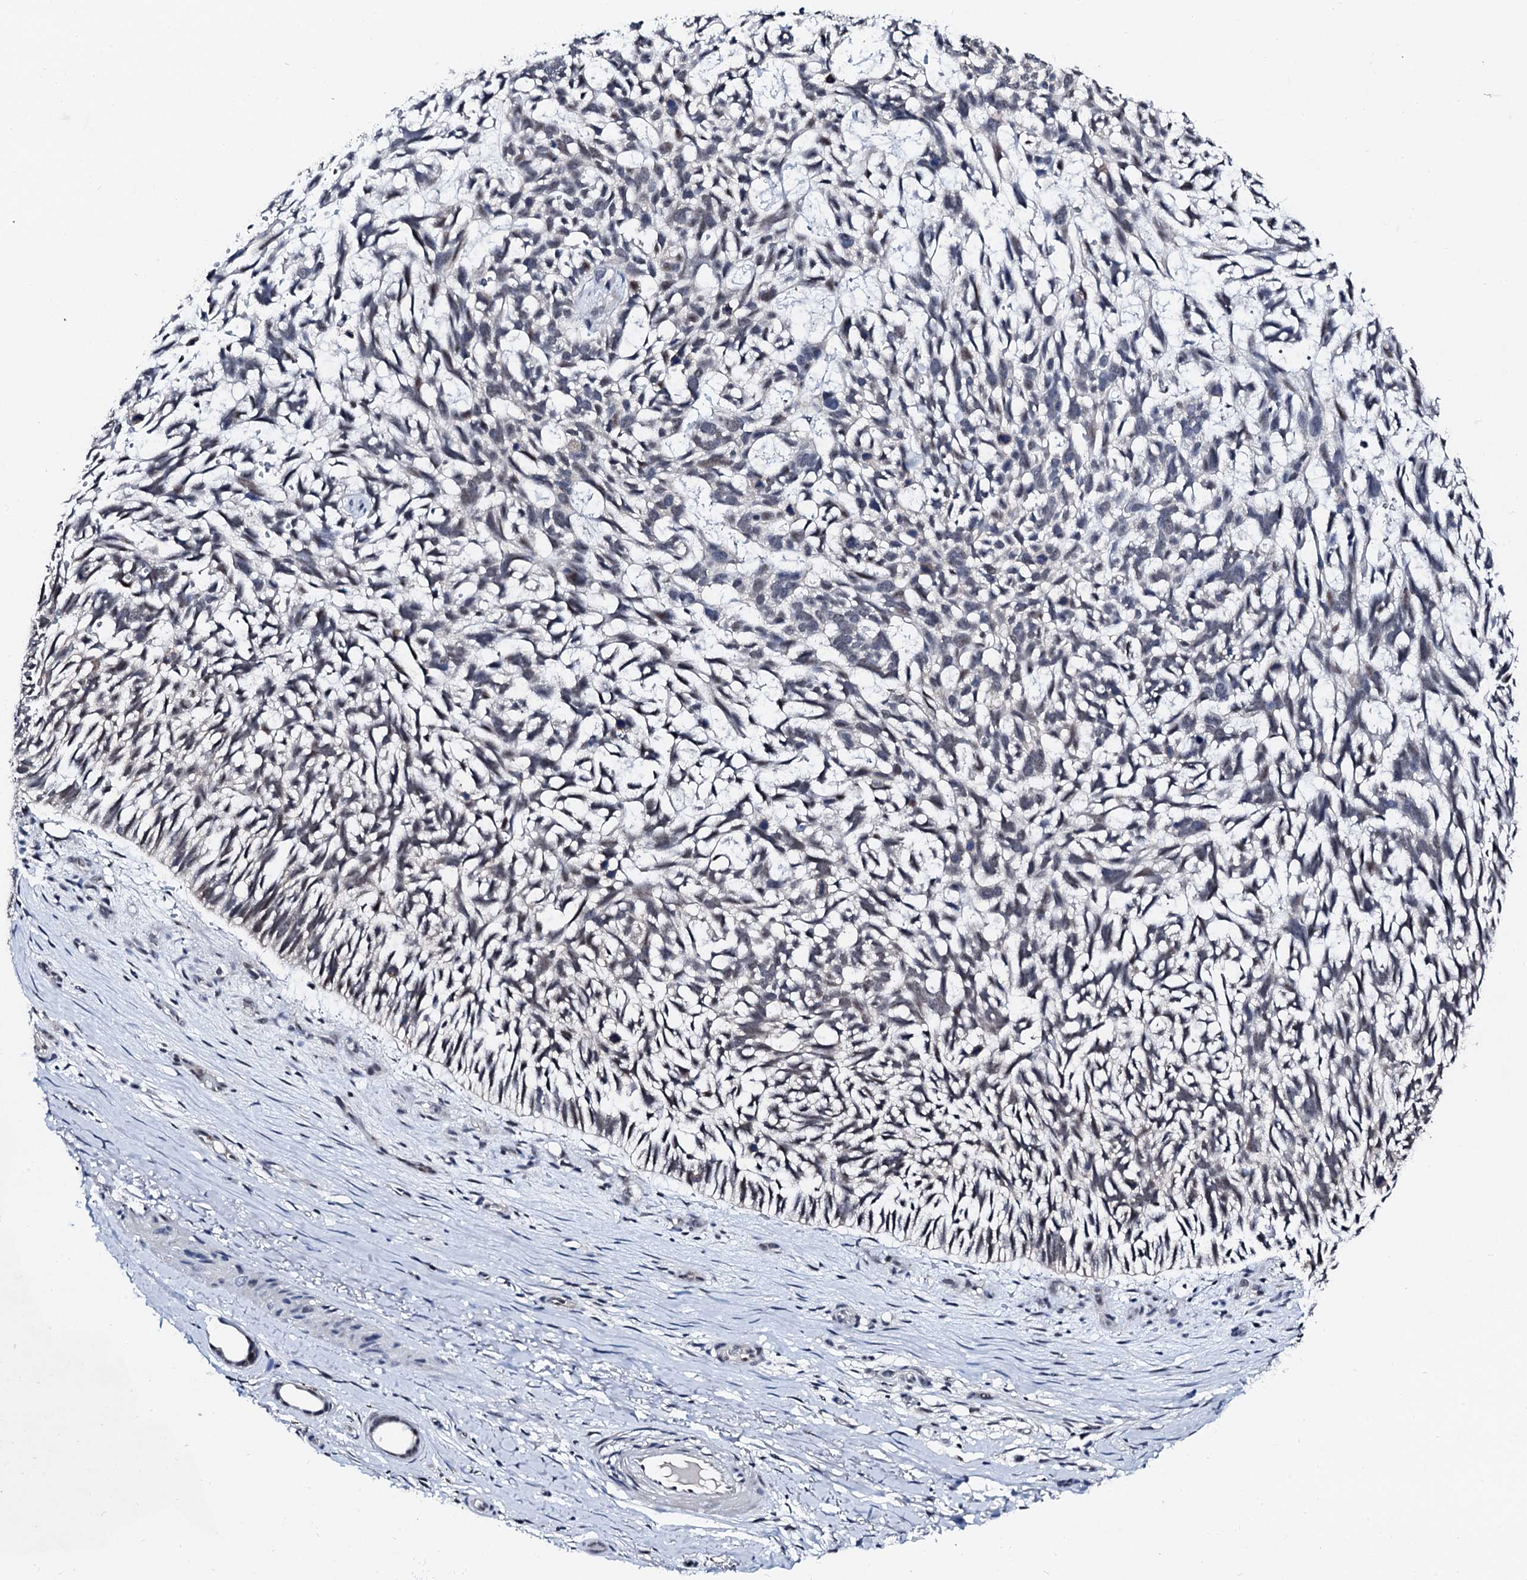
{"staining": {"intensity": "negative", "quantity": "none", "location": "none"}, "tissue": "skin cancer", "cell_type": "Tumor cells", "image_type": "cancer", "snomed": [{"axis": "morphology", "description": "Basal cell carcinoma"}, {"axis": "topography", "description": "Skin"}], "caption": "Immunohistochemical staining of human skin basal cell carcinoma exhibits no significant expression in tumor cells. The staining is performed using DAB (3,3'-diaminobenzidine) brown chromogen with nuclei counter-stained in using hematoxylin.", "gene": "TRAFD1", "patient": {"sex": "male", "age": 88}}